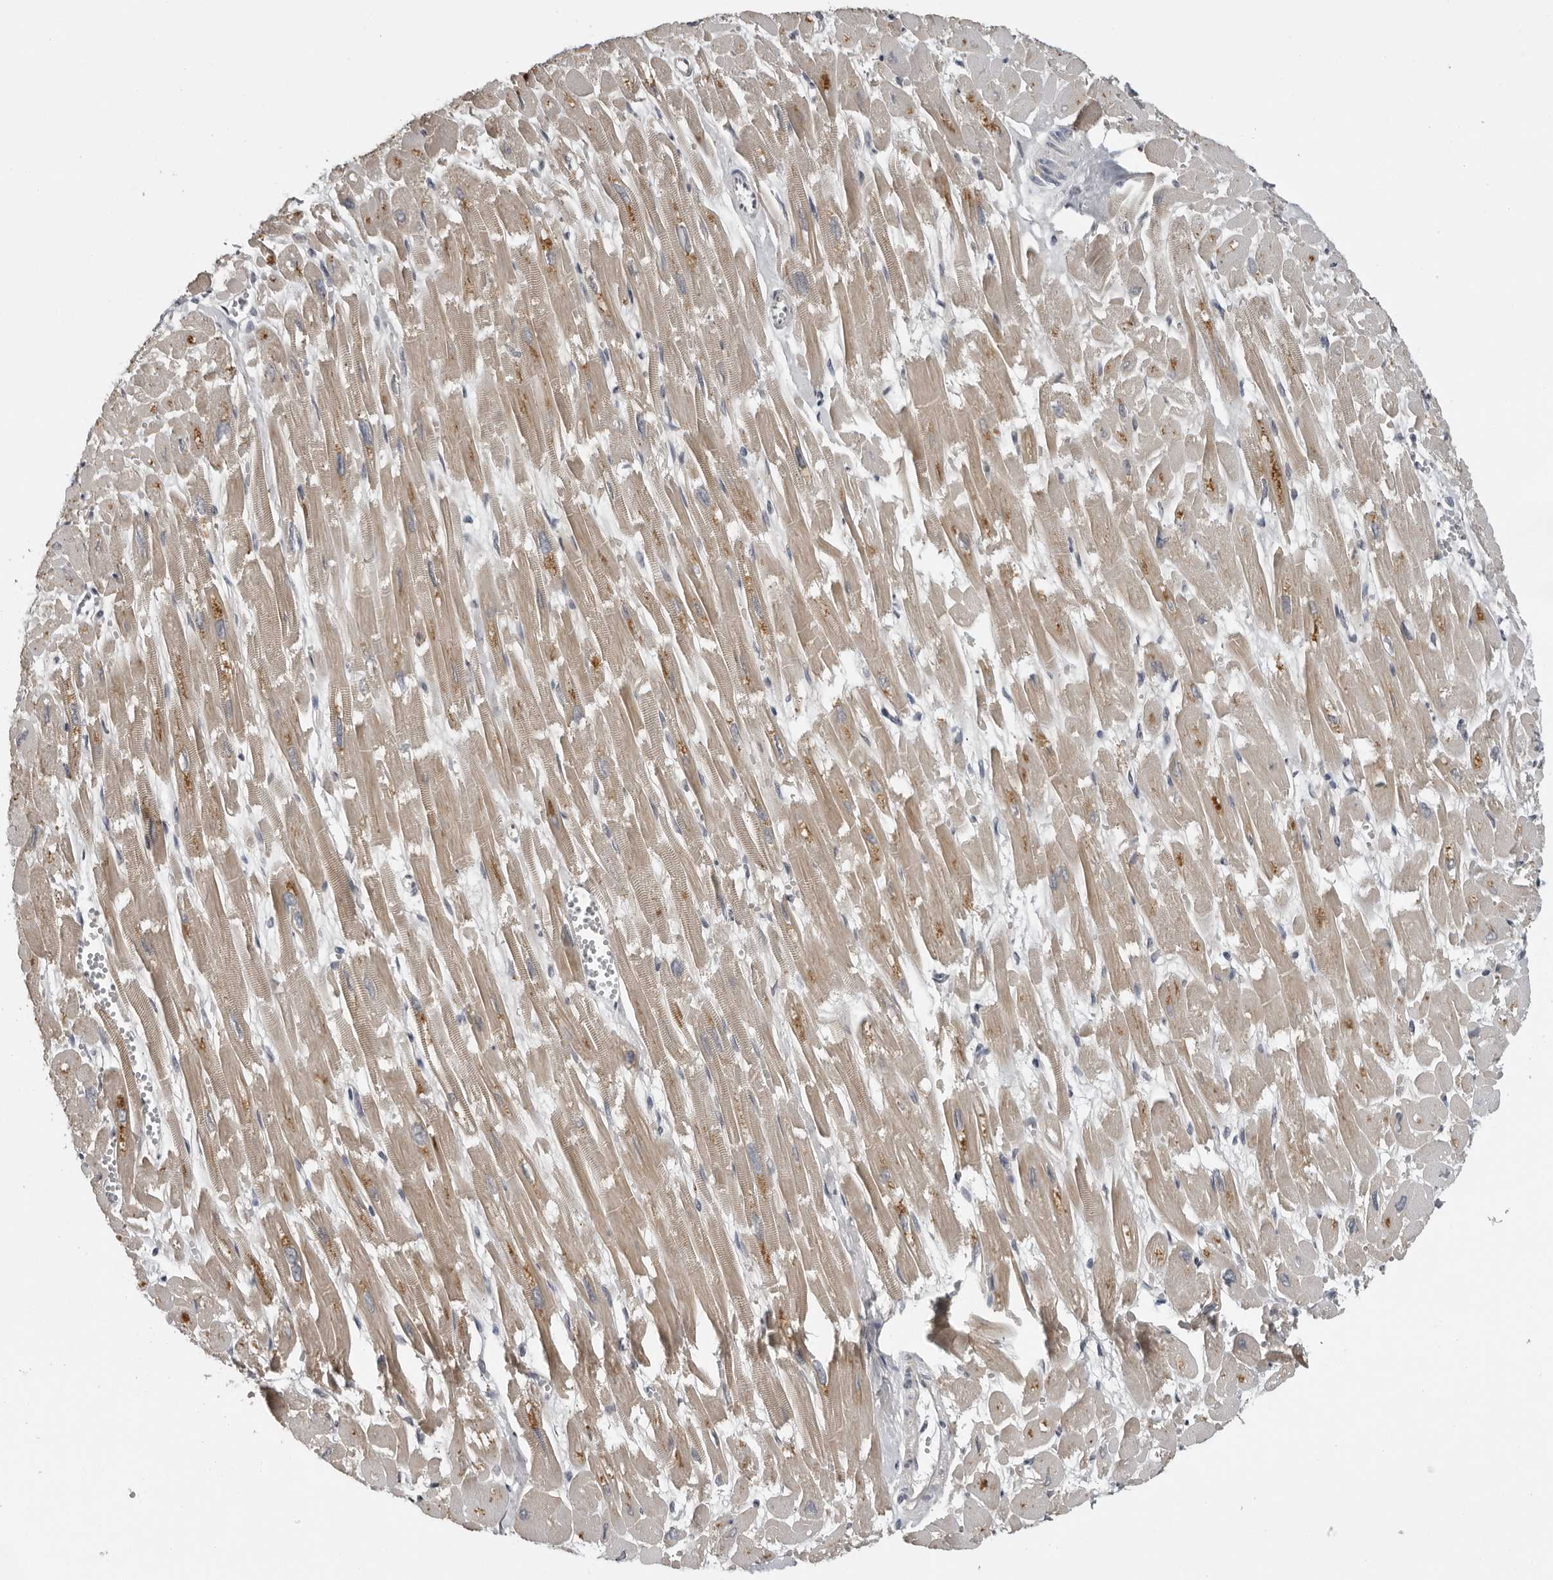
{"staining": {"intensity": "moderate", "quantity": "25%-75%", "location": "cytoplasmic/membranous"}, "tissue": "heart muscle", "cell_type": "Cardiomyocytes", "image_type": "normal", "snomed": [{"axis": "morphology", "description": "Normal tissue, NOS"}, {"axis": "topography", "description": "Heart"}], "caption": "DAB immunohistochemical staining of normal human heart muscle demonstrates moderate cytoplasmic/membranous protein expression in about 25%-75% of cardiomyocytes. The protein of interest is shown in brown color, while the nuclei are stained blue.", "gene": "PRRX2", "patient": {"sex": "male", "age": 54}}